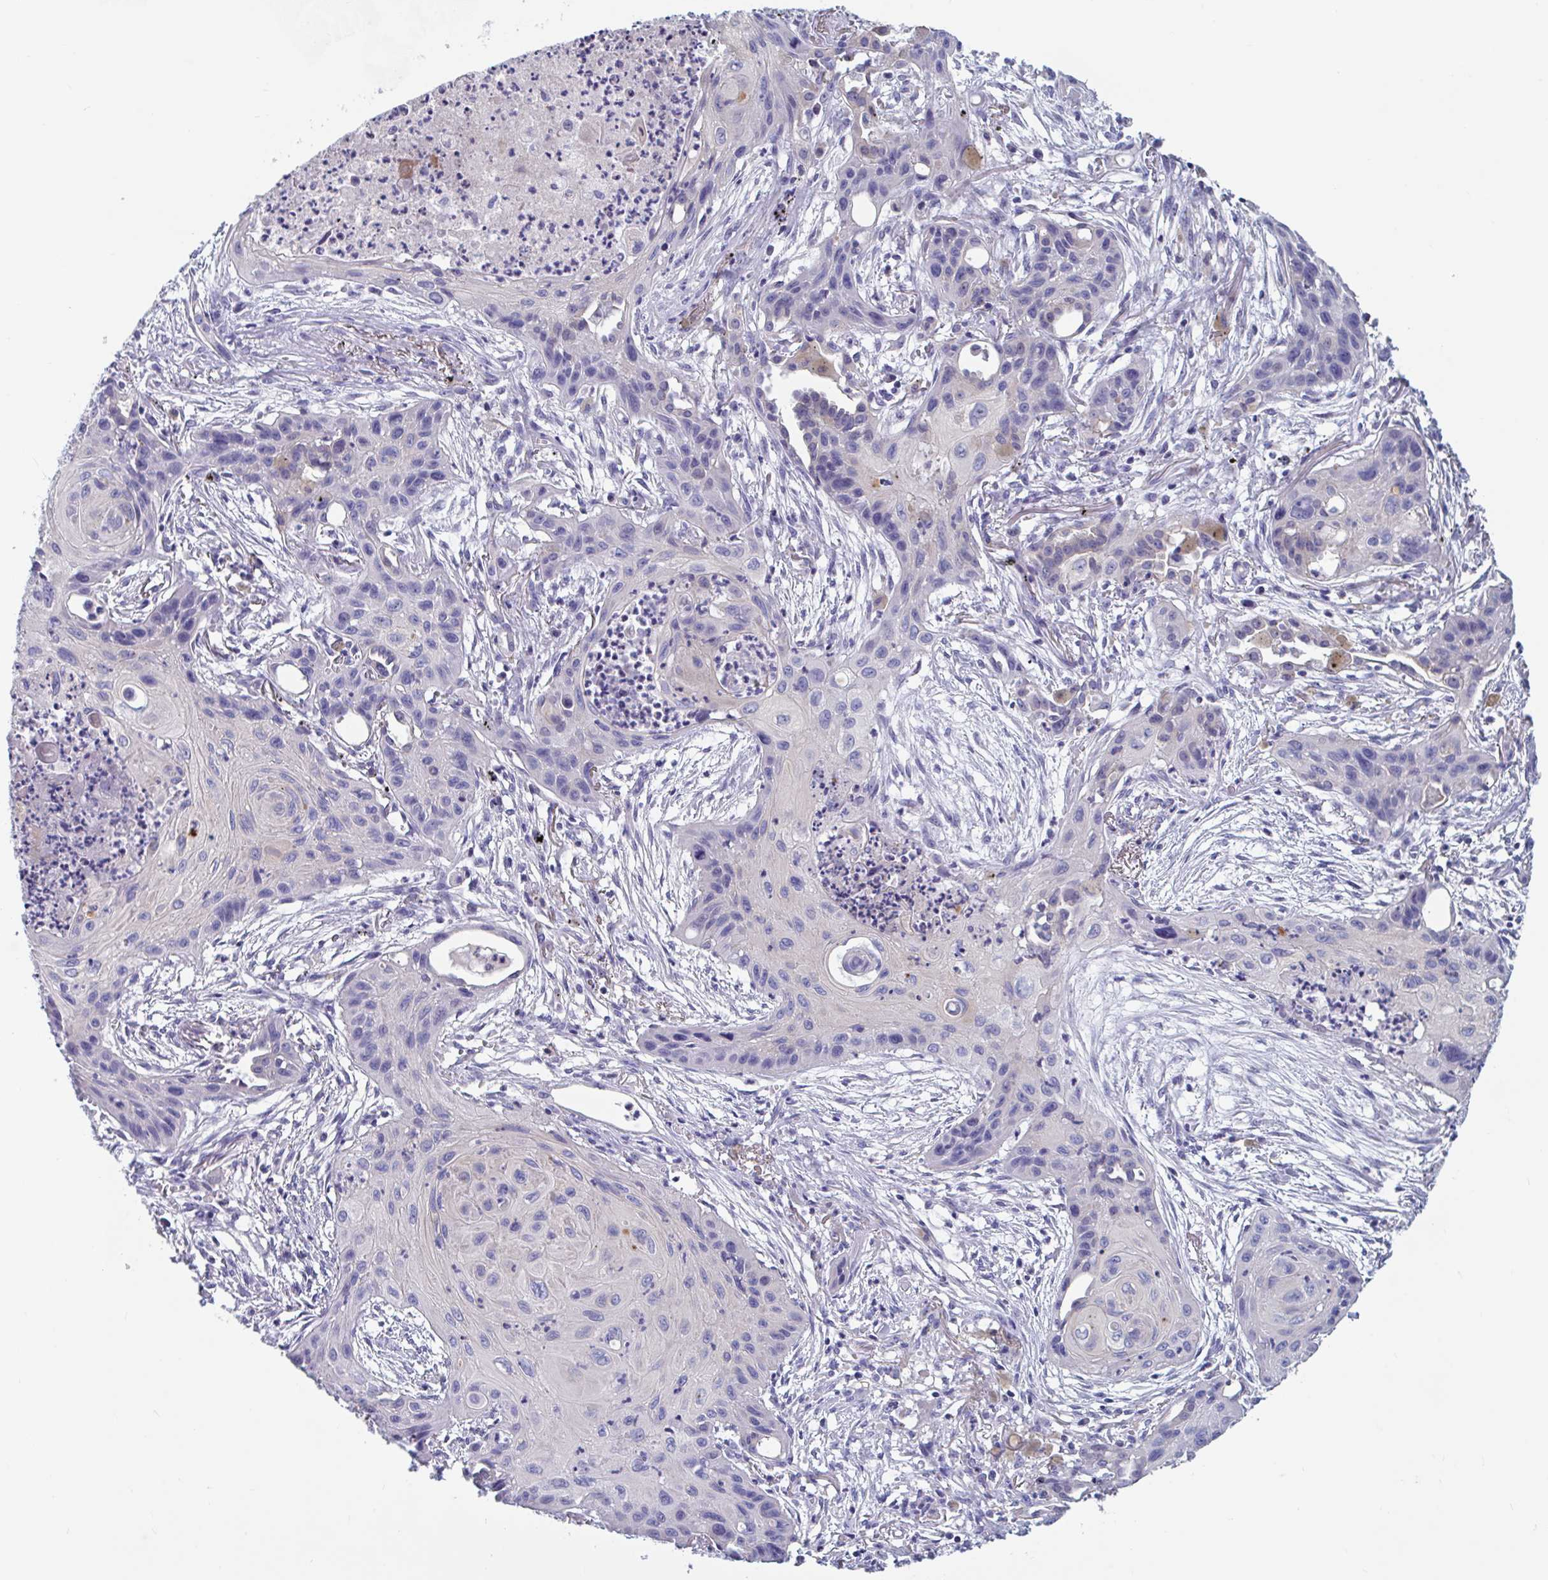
{"staining": {"intensity": "negative", "quantity": "none", "location": "none"}, "tissue": "lung cancer", "cell_type": "Tumor cells", "image_type": "cancer", "snomed": [{"axis": "morphology", "description": "Squamous cell carcinoma, NOS"}, {"axis": "topography", "description": "Lung"}], "caption": "Immunohistochemistry histopathology image of squamous cell carcinoma (lung) stained for a protein (brown), which exhibits no positivity in tumor cells.", "gene": "UNKL", "patient": {"sex": "male", "age": 71}}